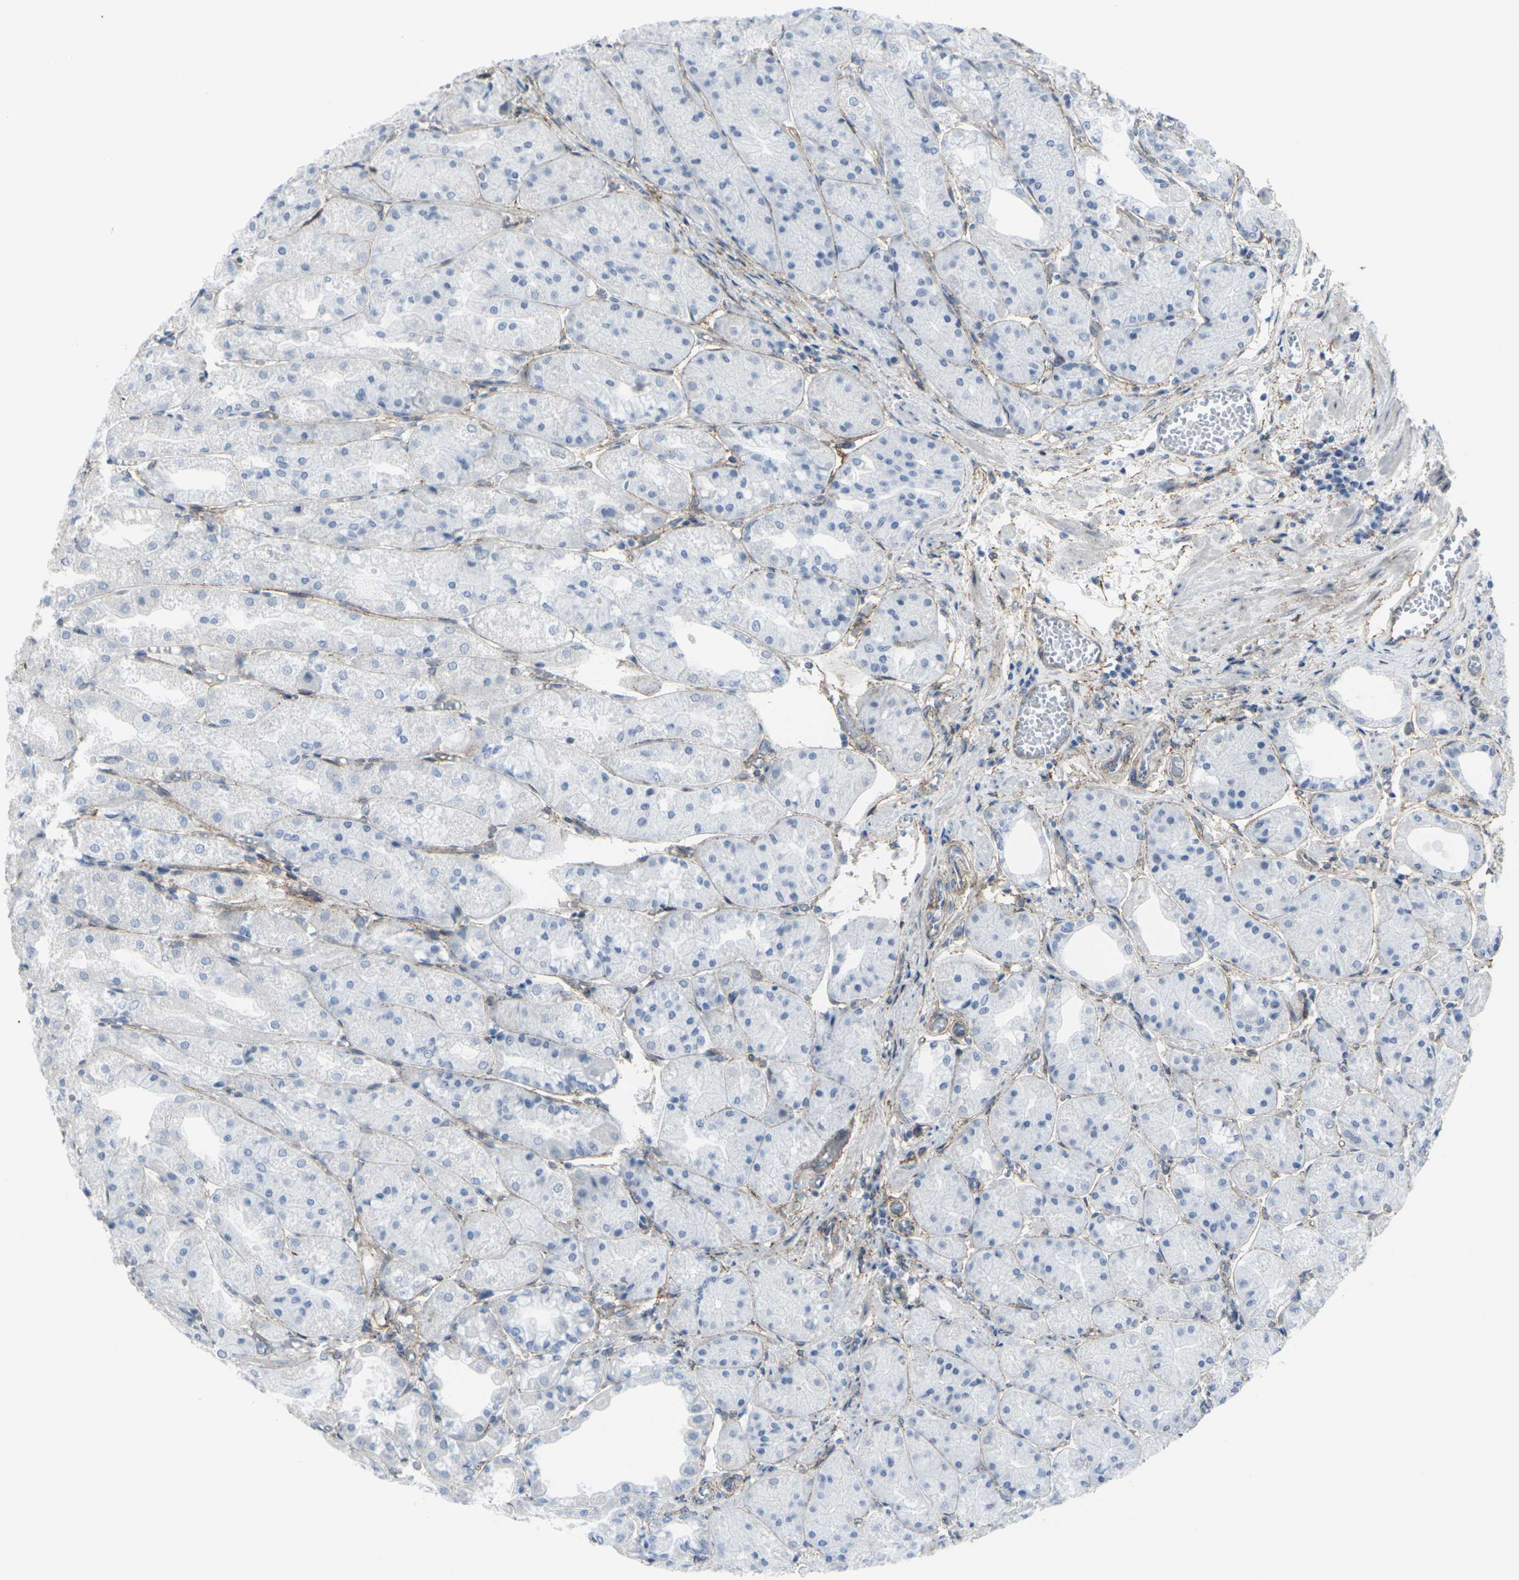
{"staining": {"intensity": "negative", "quantity": "none", "location": "none"}, "tissue": "stomach", "cell_type": "Glandular cells", "image_type": "normal", "snomed": [{"axis": "morphology", "description": "Normal tissue, NOS"}, {"axis": "topography", "description": "Stomach, upper"}], "caption": "This is an immunohistochemistry (IHC) photomicrograph of unremarkable human stomach. There is no staining in glandular cells.", "gene": "CDH11", "patient": {"sex": "male", "age": 72}}